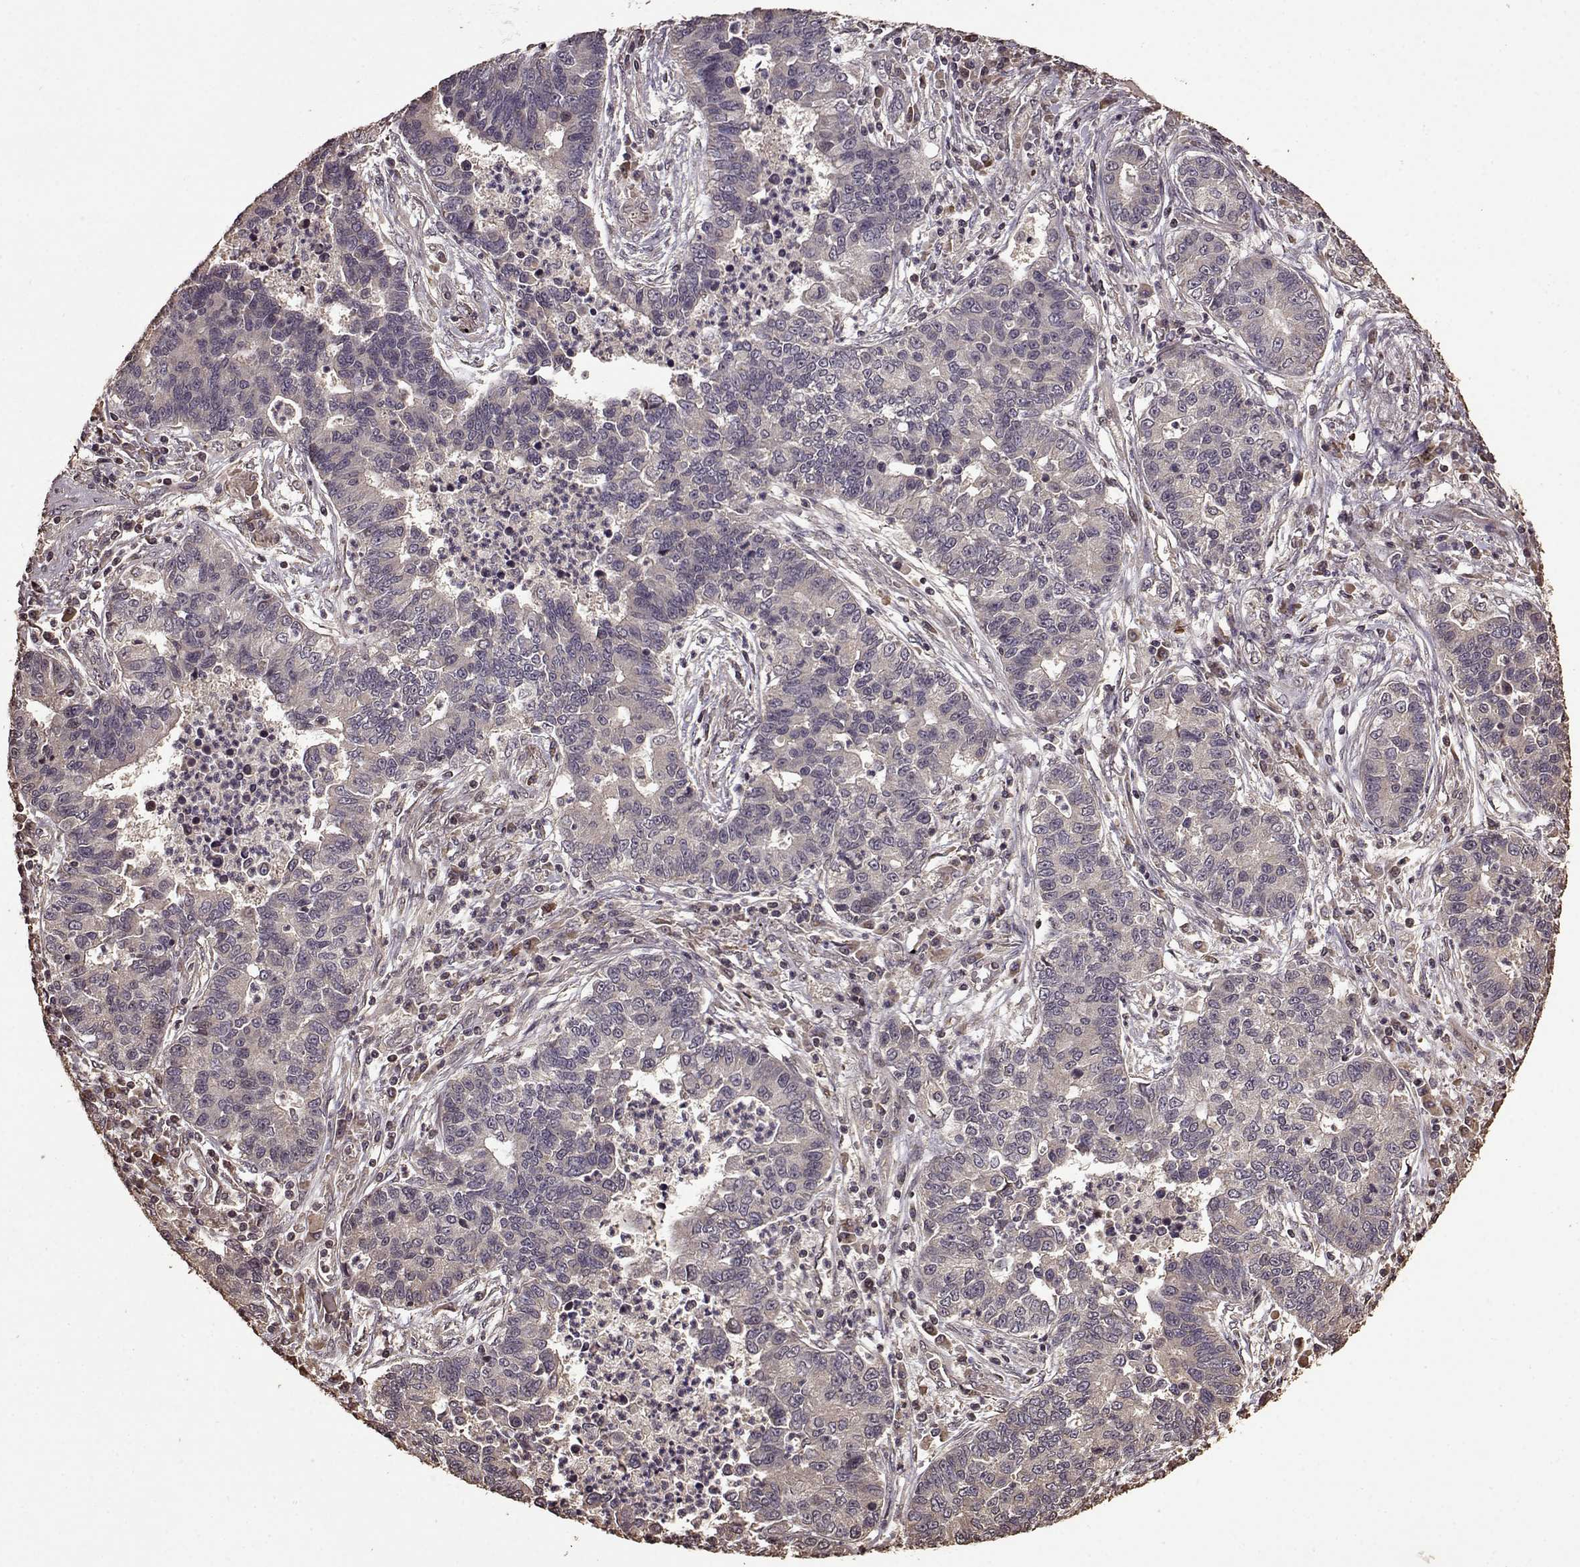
{"staining": {"intensity": "negative", "quantity": "none", "location": "none"}, "tissue": "lung cancer", "cell_type": "Tumor cells", "image_type": "cancer", "snomed": [{"axis": "morphology", "description": "Adenocarcinoma, NOS"}, {"axis": "topography", "description": "Lung"}], "caption": "Micrograph shows no protein expression in tumor cells of lung cancer (adenocarcinoma) tissue.", "gene": "FBXW11", "patient": {"sex": "female", "age": 57}}